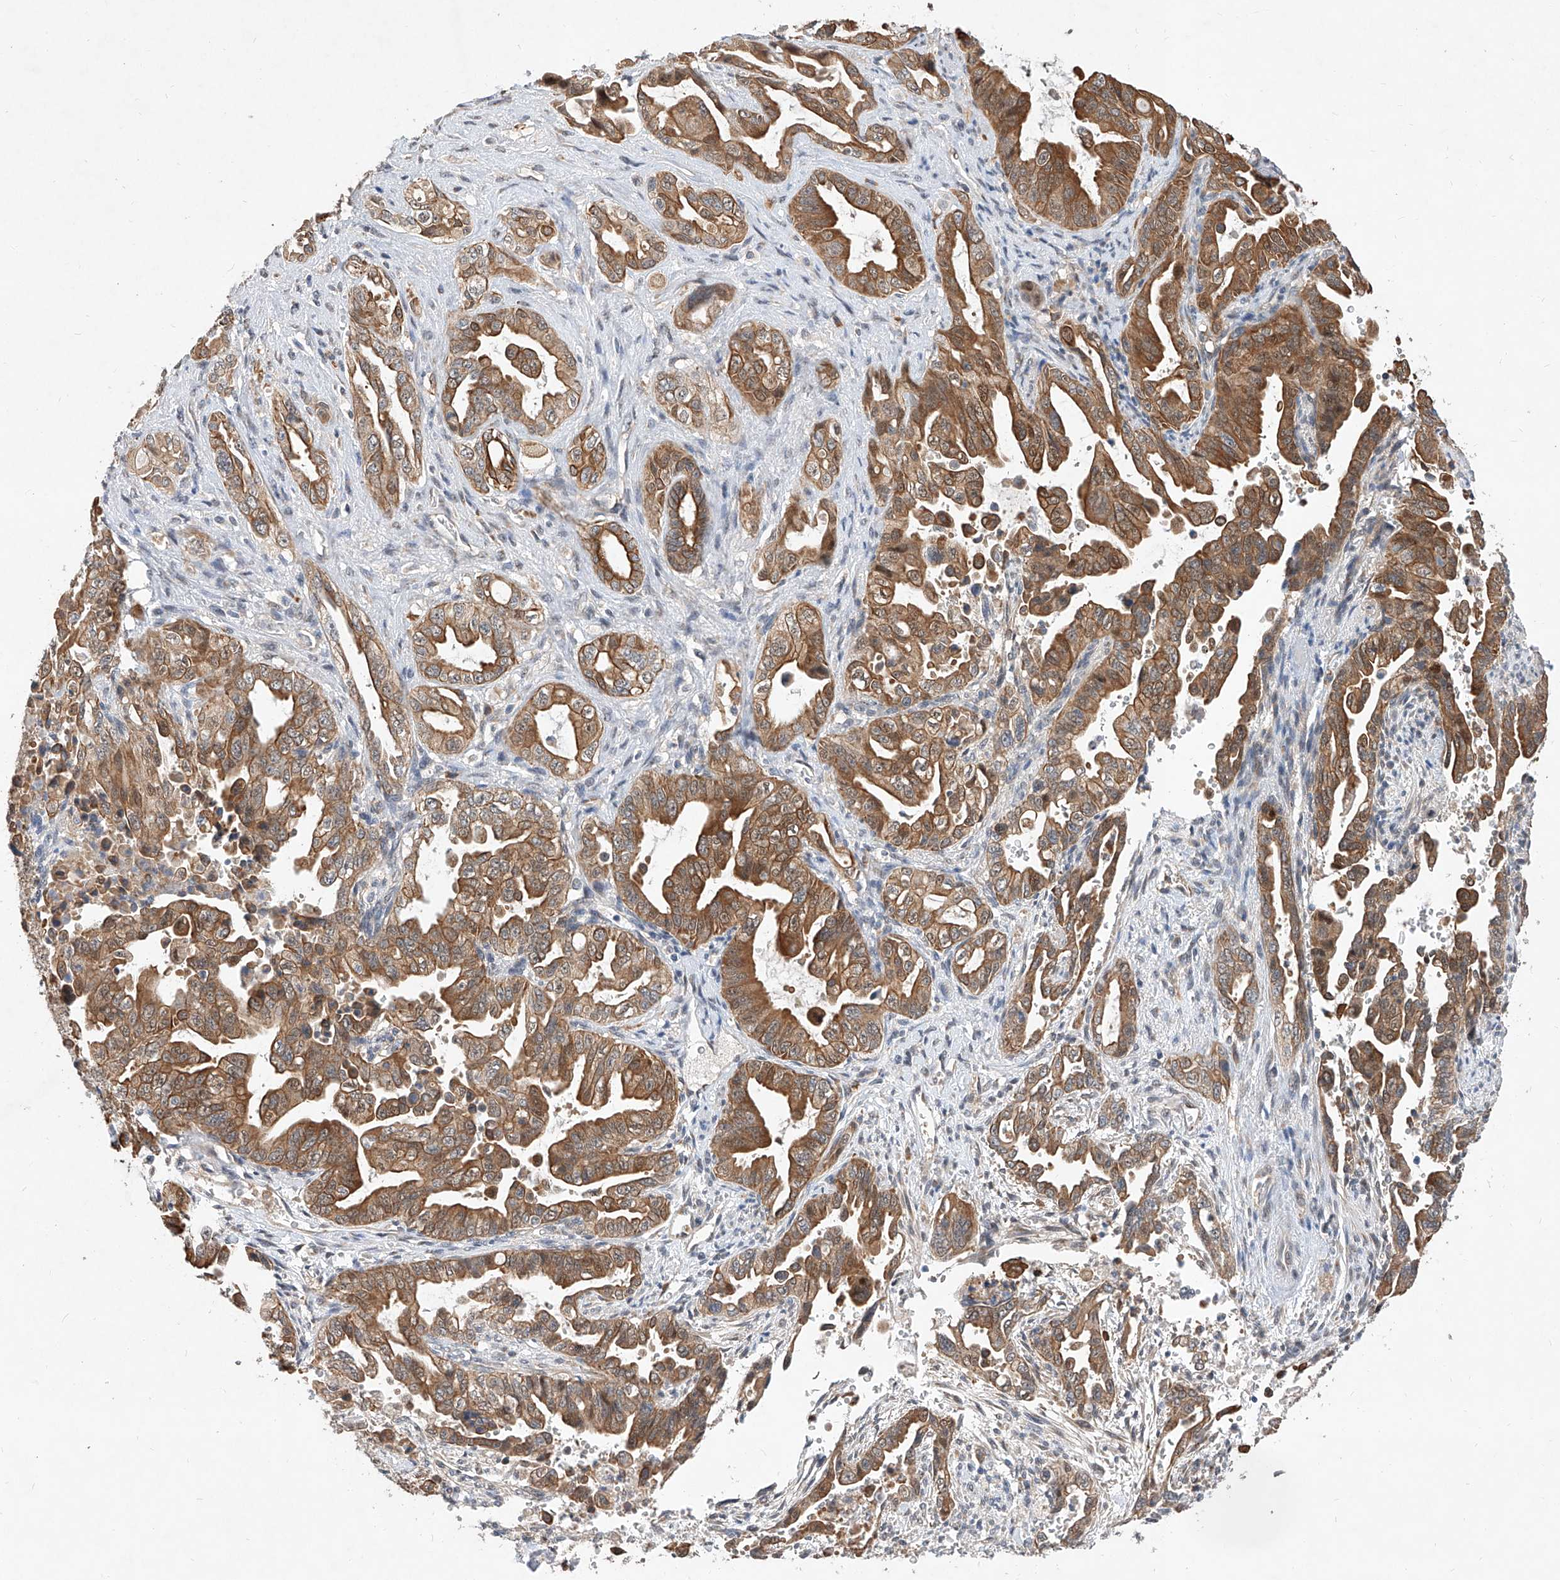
{"staining": {"intensity": "moderate", "quantity": ">75%", "location": "cytoplasmic/membranous"}, "tissue": "pancreatic cancer", "cell_type": "Tumor cells", "image_type": "cancer", "snomed": [{"axis": "morphology", "description": "Adenocarcinoma, NOS"}, {"axis": "topography", "description": "Pancreas"}], "caption": "The image shows a brown stain indicating the presence of a protein in the cytoplasmic/membranous of tumor cells in pancreatic cancer (adenocarcinoma).", "gene": "MFSD4B", "patient": {"sex": "male", "age": 70}}